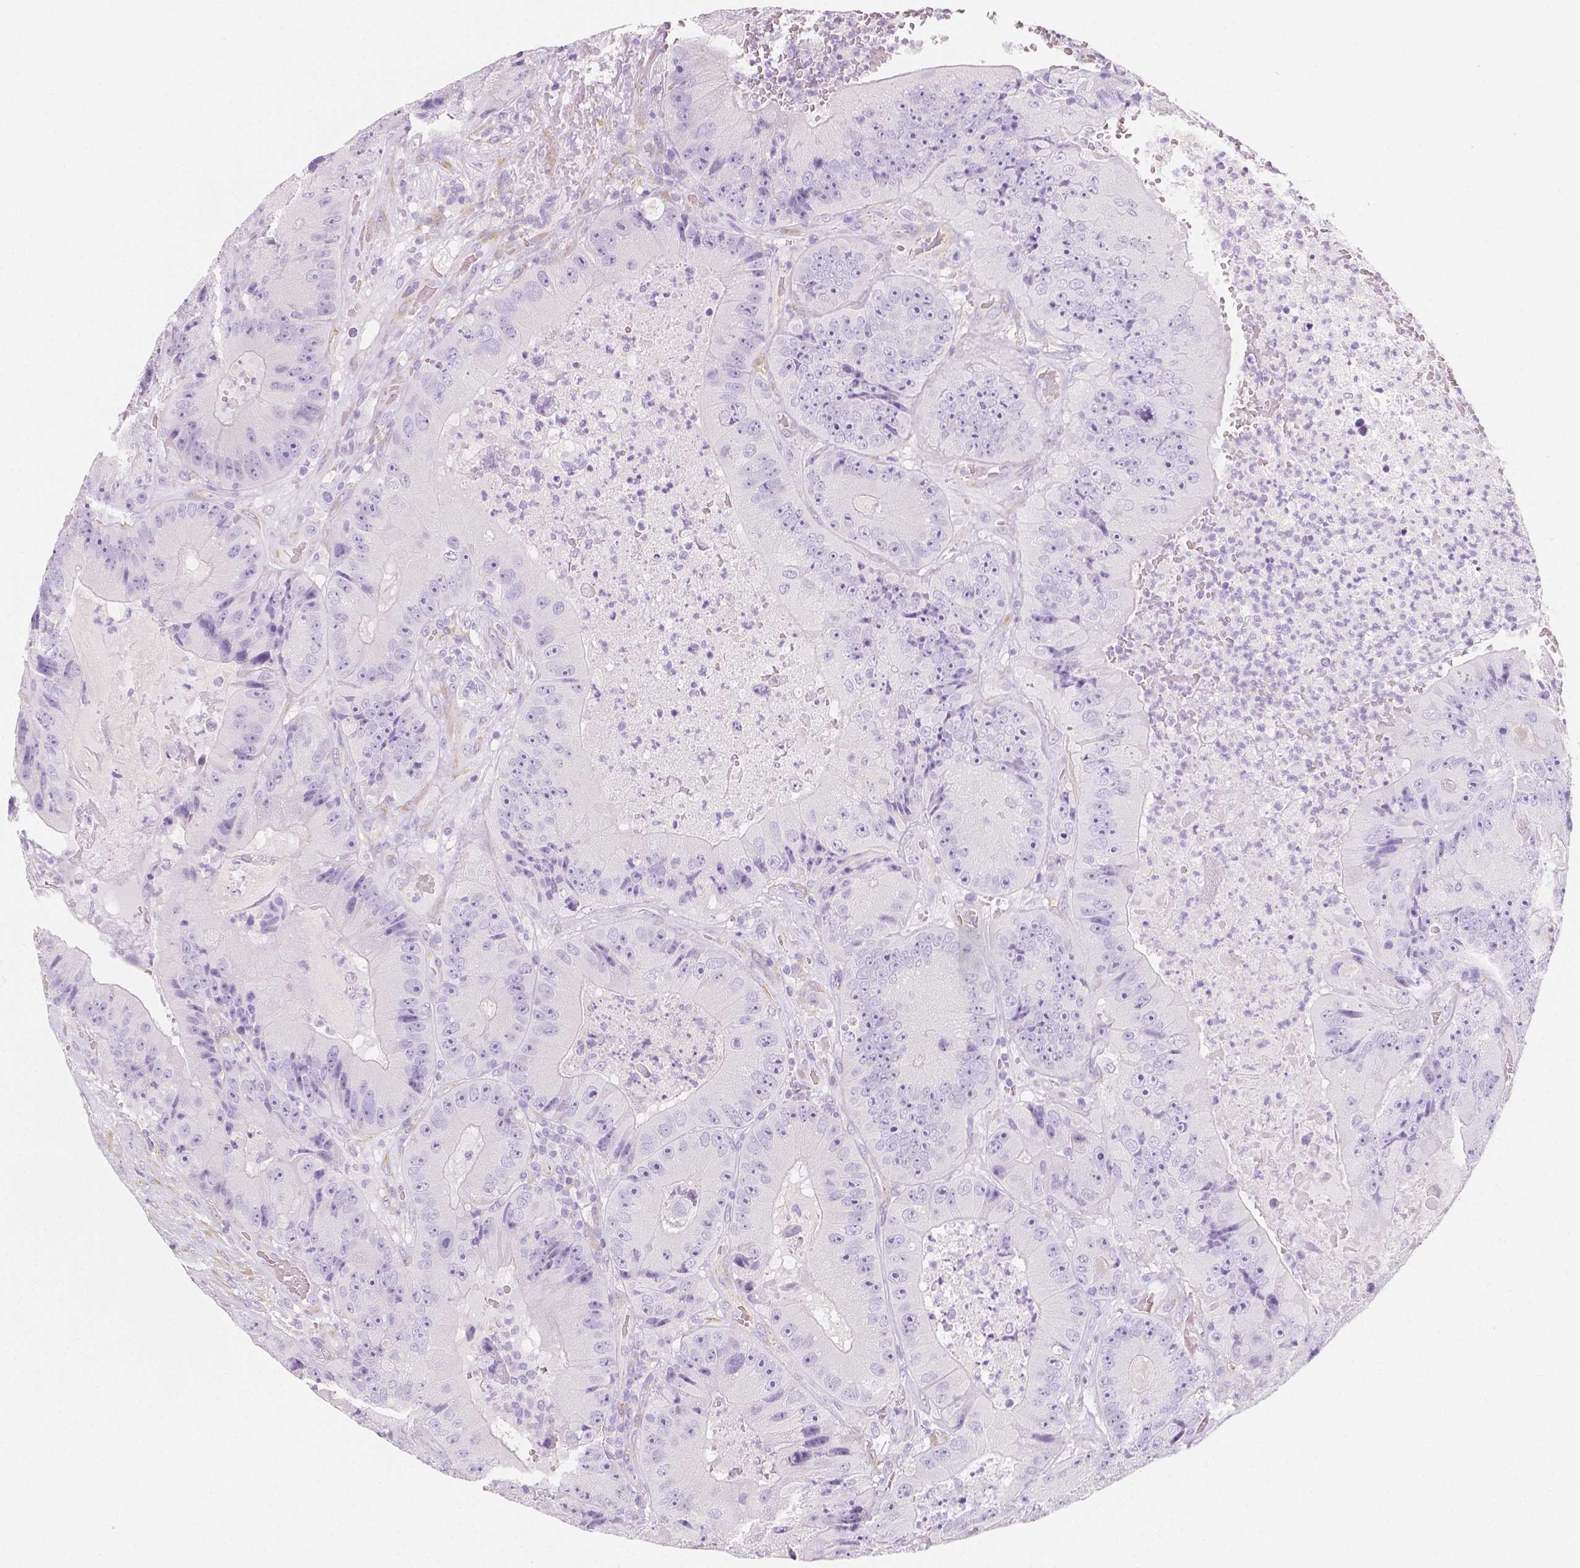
{"staining": {"intensity": "negative", "quantity": "none", "location": "none"}, "tissue": "colorectal cancer", "cell_type": "Tumor cells", "image_type": "cancer", "snomed": [{"axis": "morphology", "description": "Adenocarcinoma, NOS"}, {"axis": "topography", "description": "Colon"}], "caption": "The histopathology image reveals no significant expression in tumor cells of adenocarcinoma (colorectal).", "gene": "MAP1A", "patient": {"sex": "female", "age": 86}}